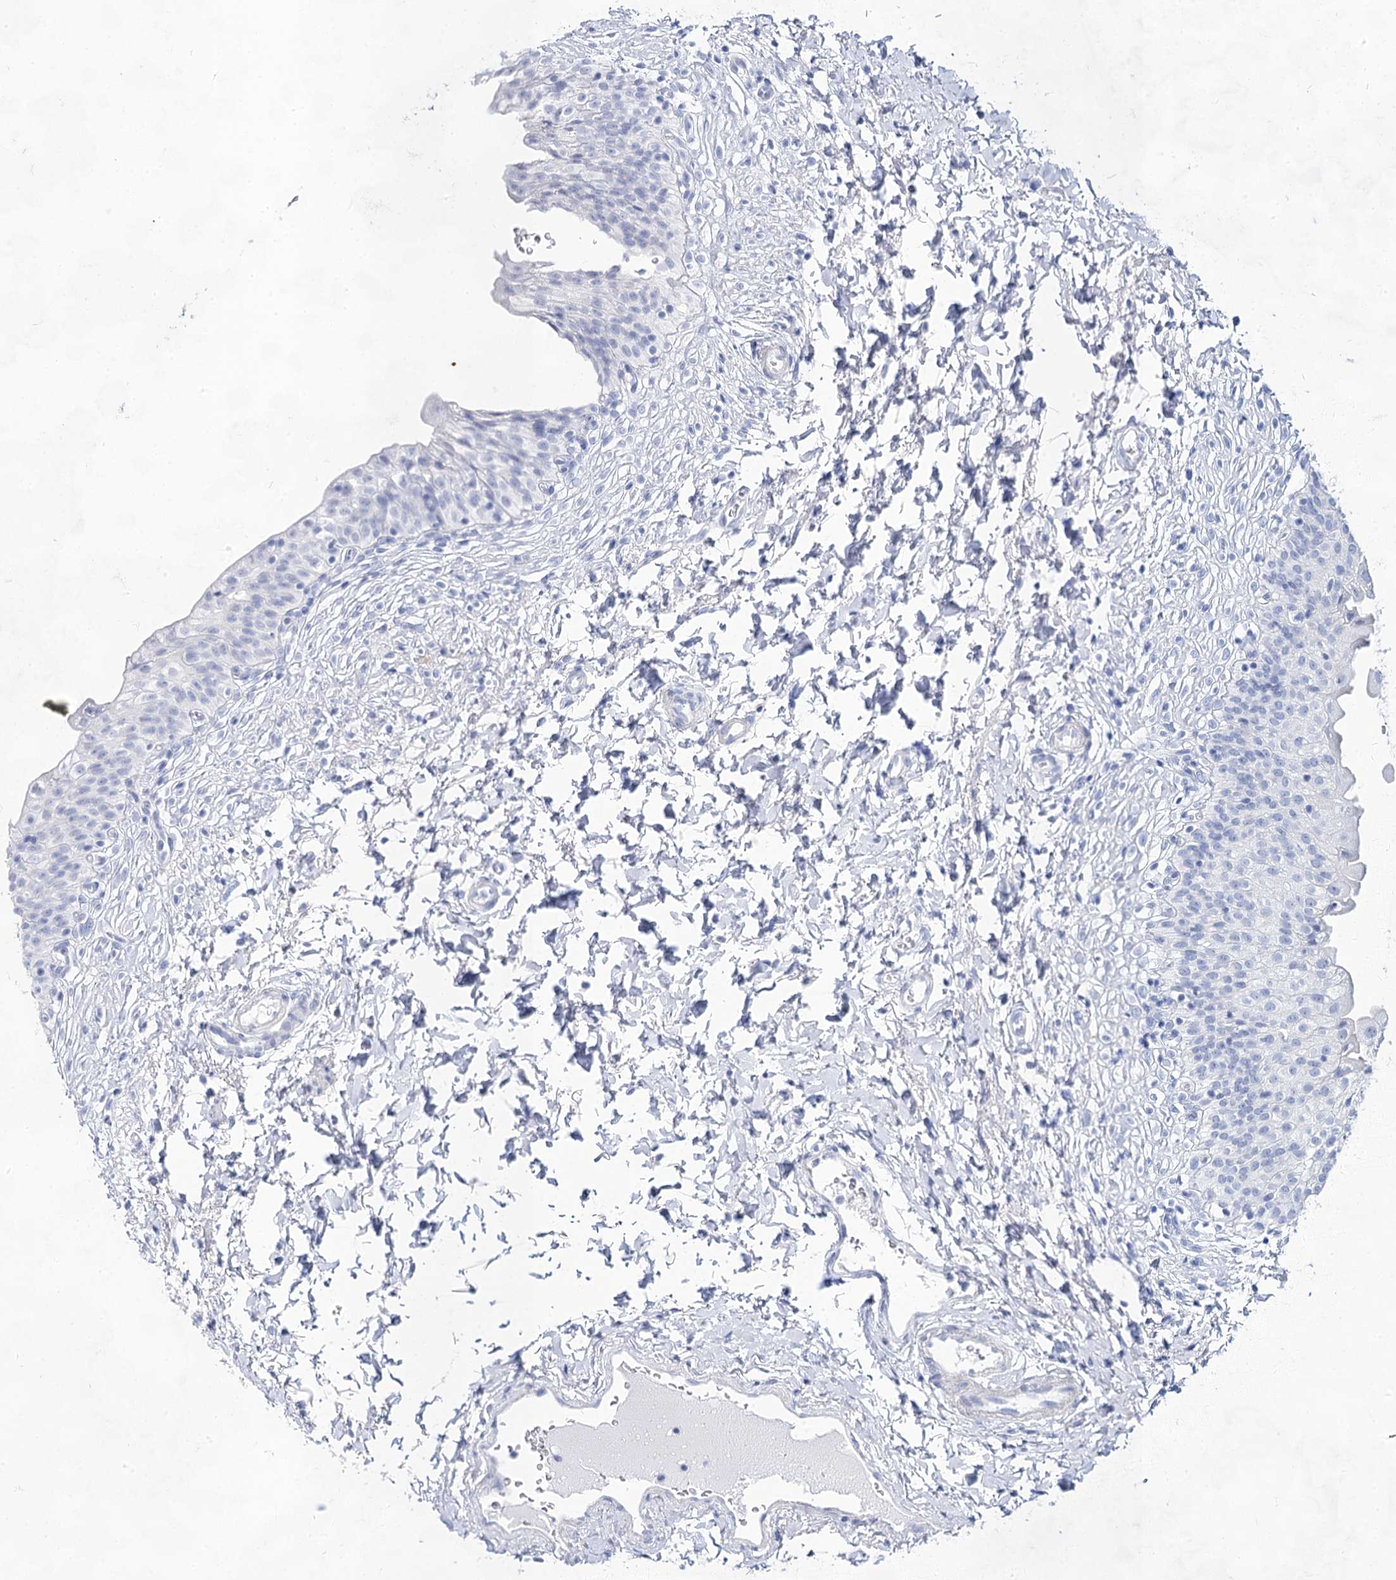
{"staining": {"intensity": "negative", "quantity": "none", "location": "none"}, "tissue": "urinary bladder", "cell_type": "Urothelial cells", "image_type": "normal", "snomed": [{"axis": "morphology", "description": "Normal tissue, NOS"}, {"axis": "topography", "description": "Urinary bladder"}], "caption": "High power microscopy micrograph of an immunohistochemistry (IHC) micrograph of unremarkable urinary bladder, revealing no significant staining in urothelial cells.", "gene": "ACRV1", "patient": {"sex": "male", "age": 55}}